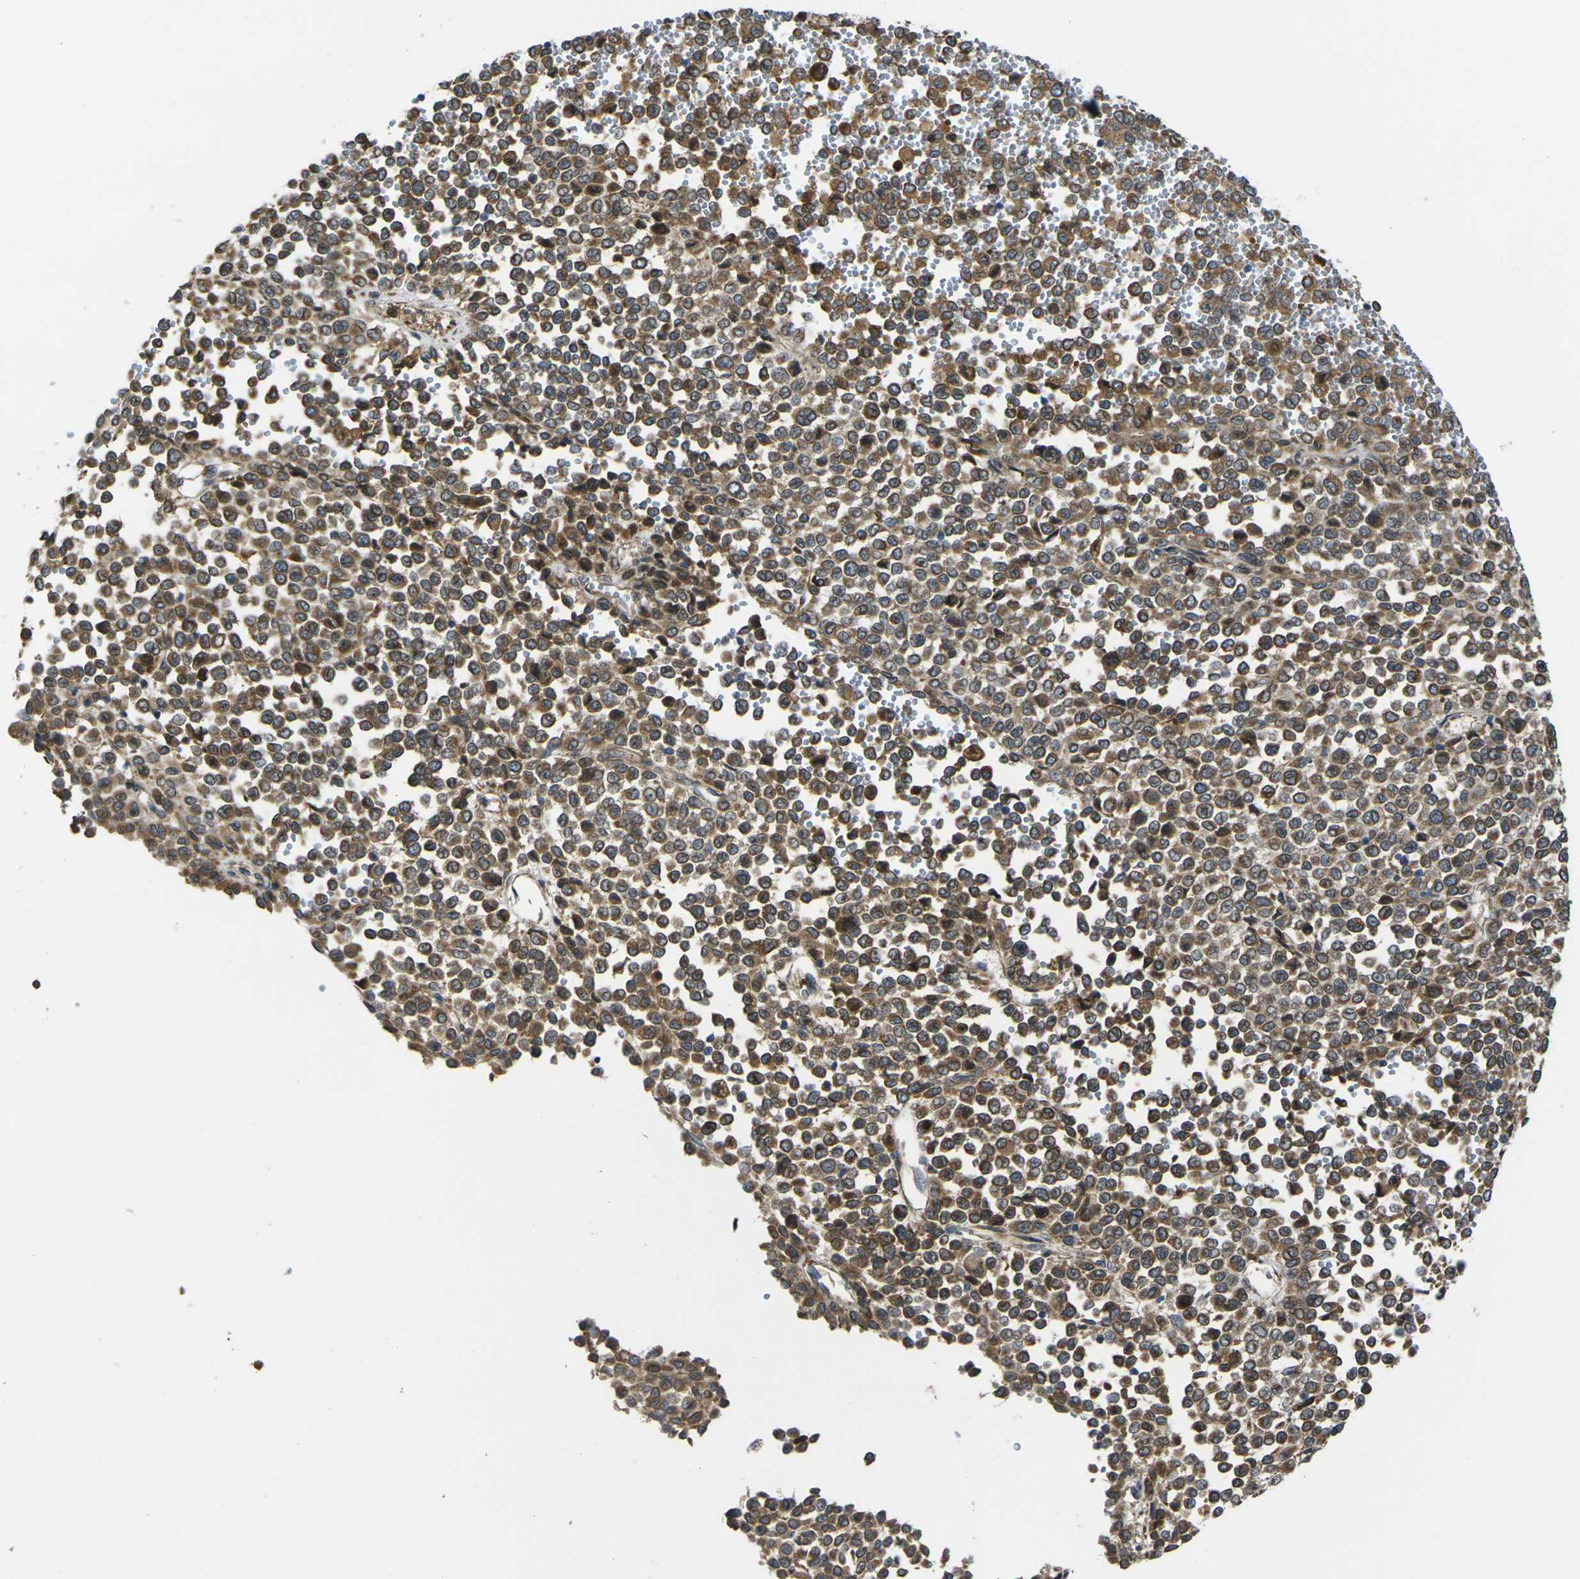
{"staining": {"intensity": "moderate", "quantity": ">75%", "location": "cytoplasmic/membranous"}, "tissue": "melanoma", "cell_type": "Tumor cells", "image_type": "cancer", "snomed": [{"axis": "morphology", "description": "Malignant melanoma, Metastatic site"}, {"axis": "topography", "description": "Pancreas"}], "caption": "Melanoma tissue demonstrates moderate cytoplasmic/membranous positivity in approximately >75% of tumor cells, visualized by immunohistochemistry.", "gene": "FZD1", "patient": {"sex": "female", "age": 30}}